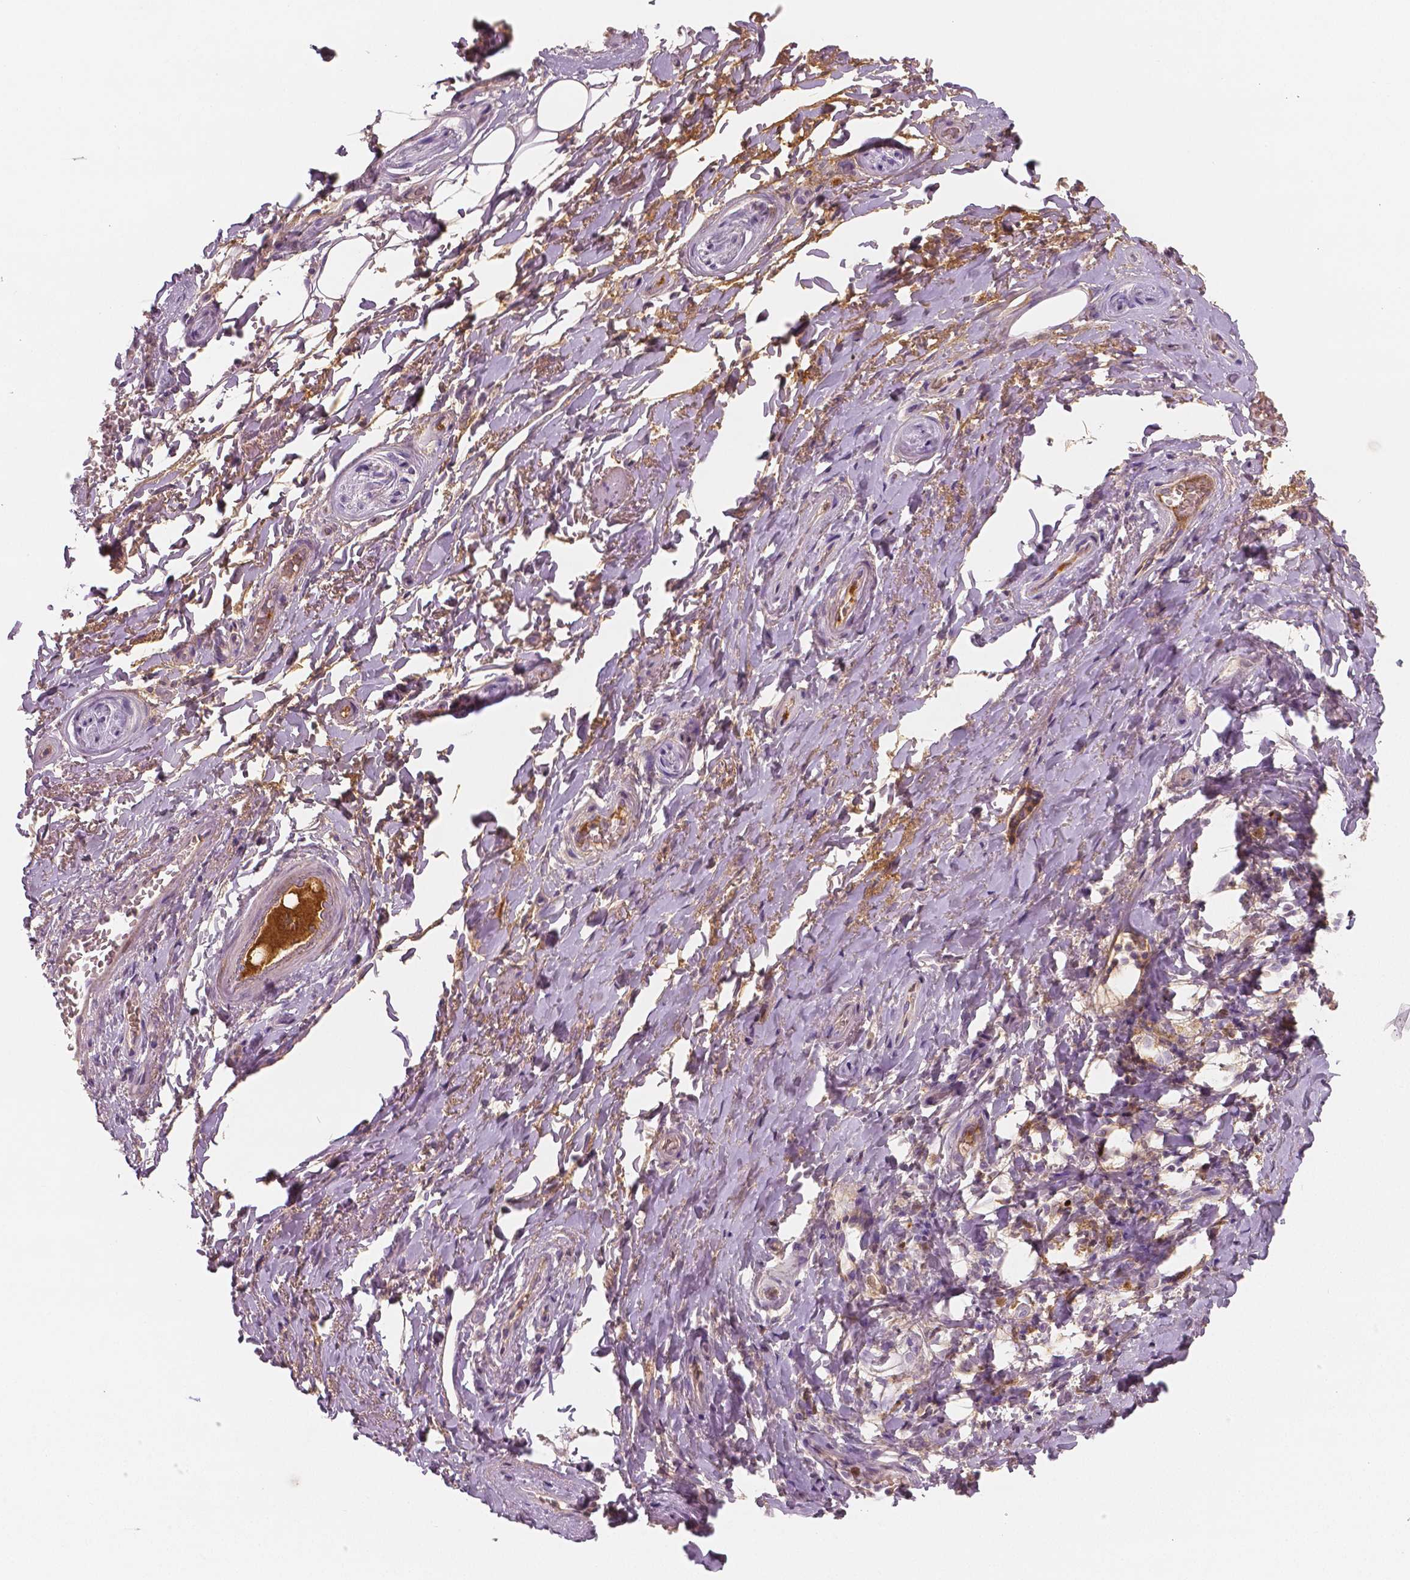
{"staining": {"intensity": "moderate", "quantity": "25%-75%", "location": "cytoplasmic/membranous"}, "tissue": "adipose tissue", "cell_type": "Adipocytes", "image_type": "normal", "snomed": [{"axis": "morphology", "description": "Normal tissue, NOS"}, {"axis": "topography", "description": "Anal"}, {"axis": "topography", "description": "Peripheral nerve tissue"}], "caption": "Immunohistochemistry (IHC) (DAB) staining of benign adipose tissue reveals moderate cytoplasmic/membranous protein expression in about 25%-75% of adipocytes. The protein is stained brown, and the nuclei are stained in blue (DAB (3,3'-diaminobenzidine) IHC with brightfield microscopy, high magnification).", "gene": "APOA4", "patient": {"sex": "male", "age": 53}}